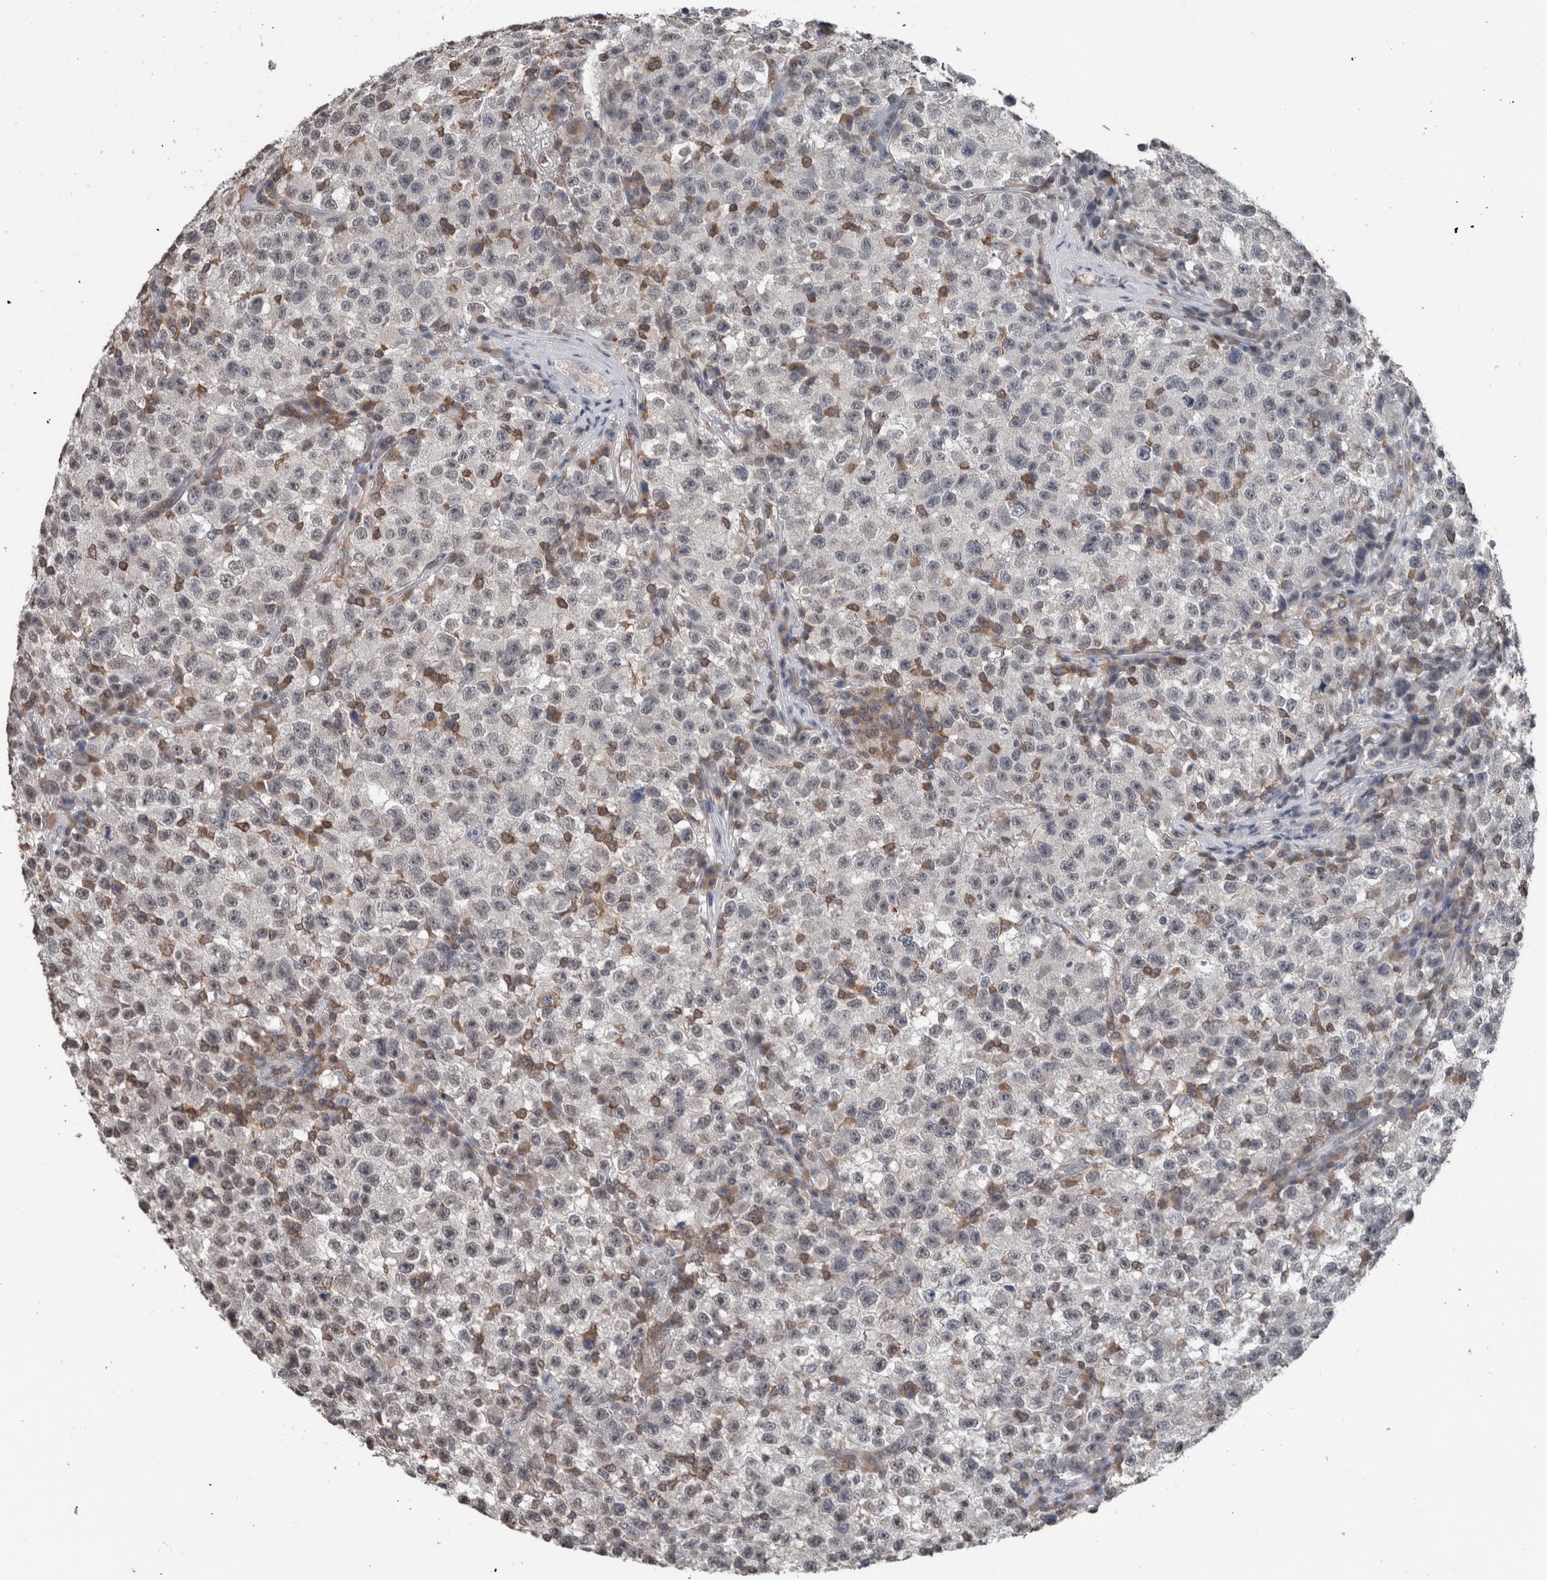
{"staining": {"intensity": "weak", "quantity": "<25%", "location": "nuclear"}, "tissue": "testis cancer", "cell_type": "Tumor cells", "image_type": "cancer", "snomed": [{"axis": "morphology", "description": "Seminoma, NOS"}, {"axis": "topography", "description": "Testis"}], "caption": "The image exhibits no staining of tumor cells in testis cancer.", "gene": "MAFF", "patient": {"sex": "male", "age": 22}}